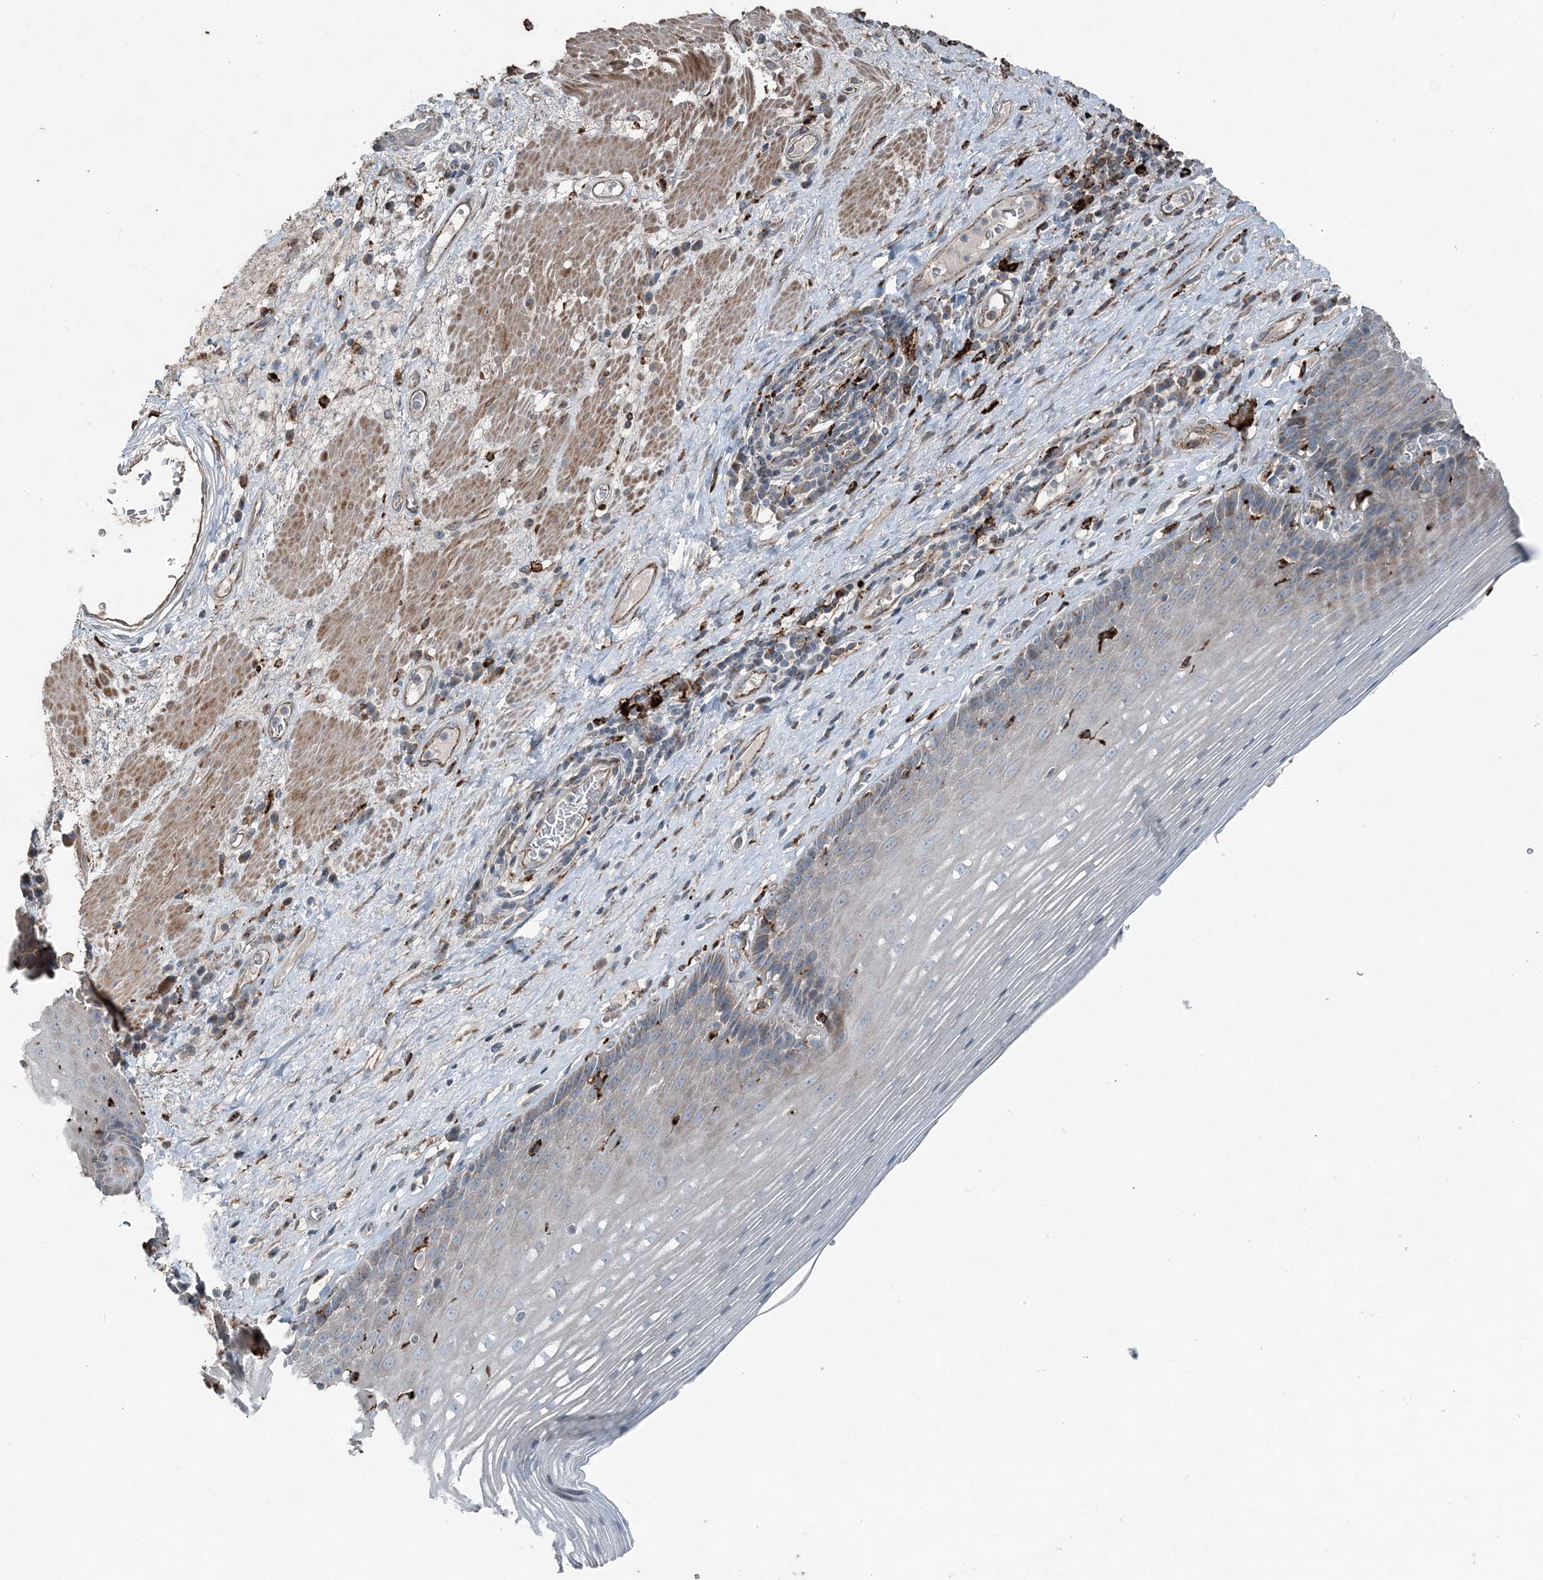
{"staining": {"intensity": "weak", "quantity": "<25%", "location": "cytoplasmic/membranous"}, "tissue": "esophagus", "cell_type": "Squamous epithelial cells", "image_type": "normal", "snomed": [{"axis": "morphology", "description": "Normal tissue, NOS"}, {"axis": "topography", "description": "Esophagus"}], "caption": "IHC image of benign esophagus stained for a protein (brown), which displays no expression in squamous epithelial cells. (Stains: DAB immunohistochemistry (IHC) with hematoxylin counter stain, Microscopy: brightfield microscopy at high magnification).", "gene": "KY", "patient": {"sex": "male", "age": 62}}